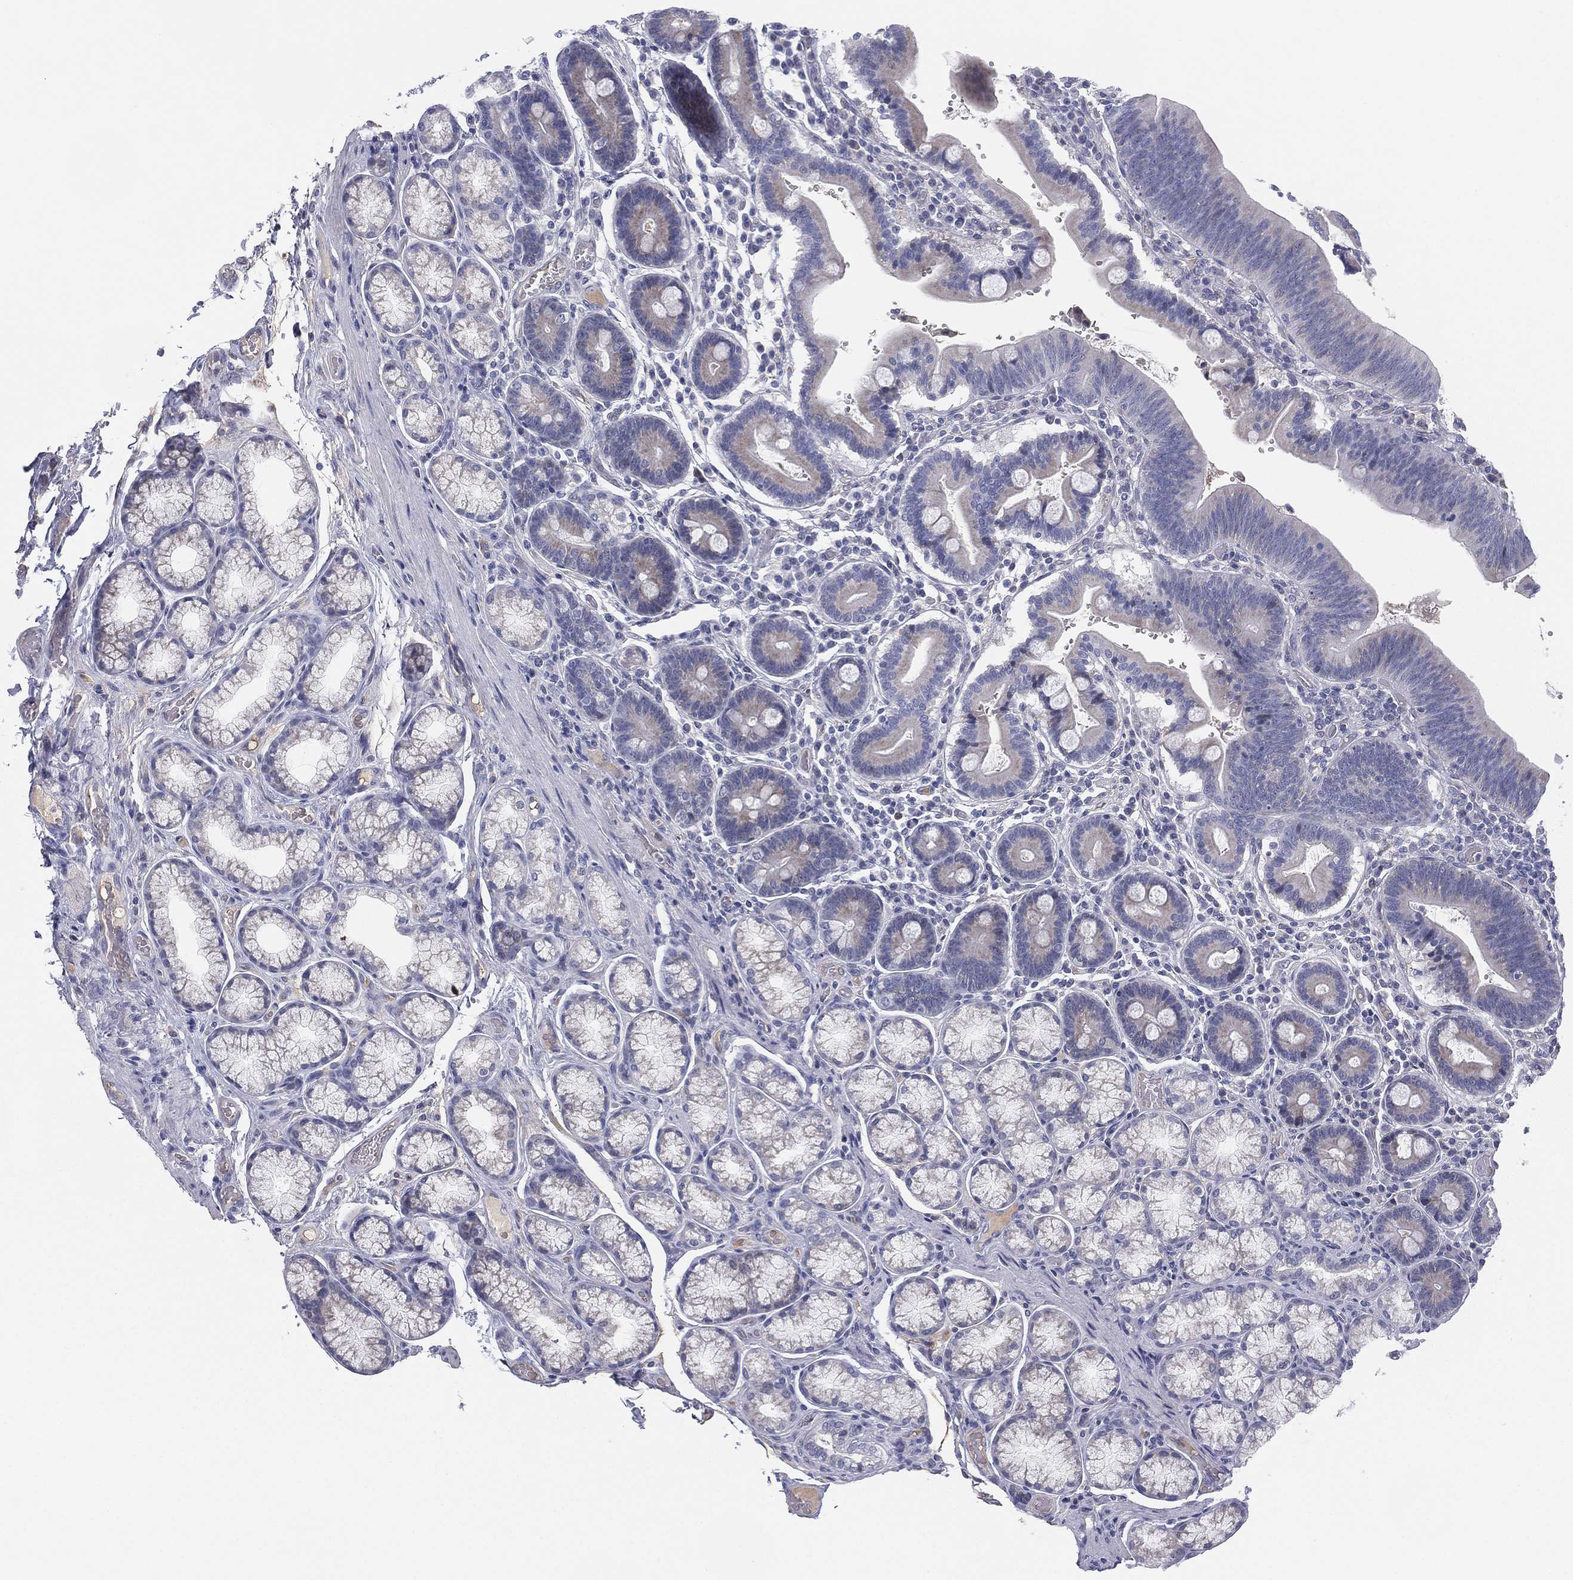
{"staining": {"intensity": "negative", "quantity": "none", "location": "none"}, "tissue": "duodenum", "cell_type": "Glandular cells", "image_type": "normal", "snomed": [{"axis": "morphology", "description": "Normal tissue, NOS"}, {"axis": "topography", "description": "Duodenum"}], "caption": "Immunohistochemical staining of unremarkable duodenum displays no significant expression in glandular cells.", "gene": "MLF1", "patient": {"sex": "female", "age": 62}}